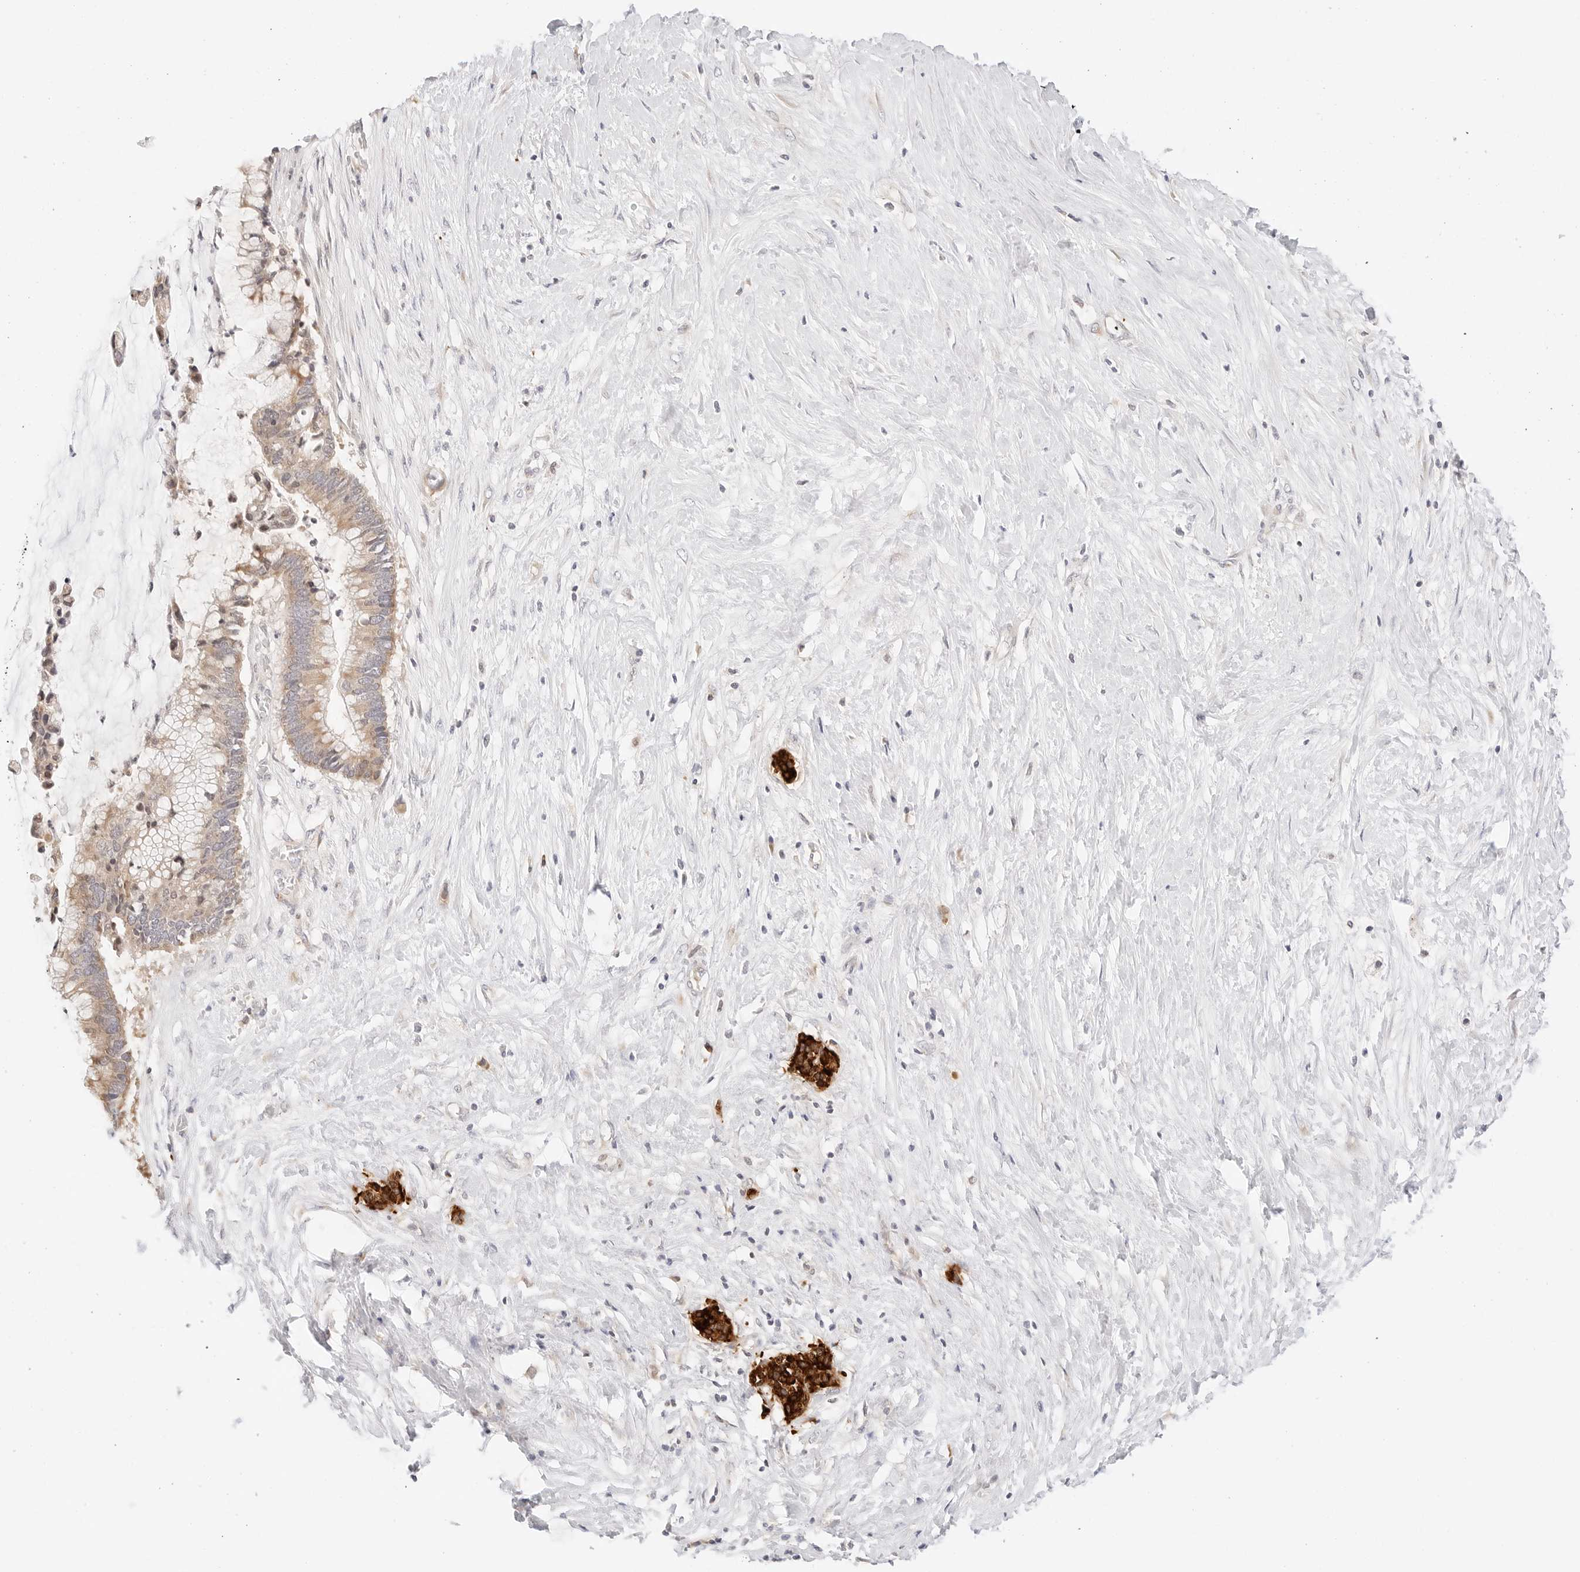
{"staining": {"intensity": "moderate", "quantity": ">75%", "location": "cytoplasmic/membranous"}, "tissue": "pancreatic cancer", "cell_type": "Tumor cells", "image_type": "cancer", "snomed": [{"axis": "morphology", "description": "Adenocarcinoma, NOS"}, {"axis": "topography", "description": "Pancreas"}], "caption": "Immunohistochemistry (IHC) (DAB (3,3'-diaminobenzidine)) staining of pancreatic cancer (adenocarcinoma) exhibits moderate cytoplasmic/membranous protein expression in approximately >75% of tumor cells.", "gene": "ERO1B", "patient": {"sex": "male", "age": 41}}